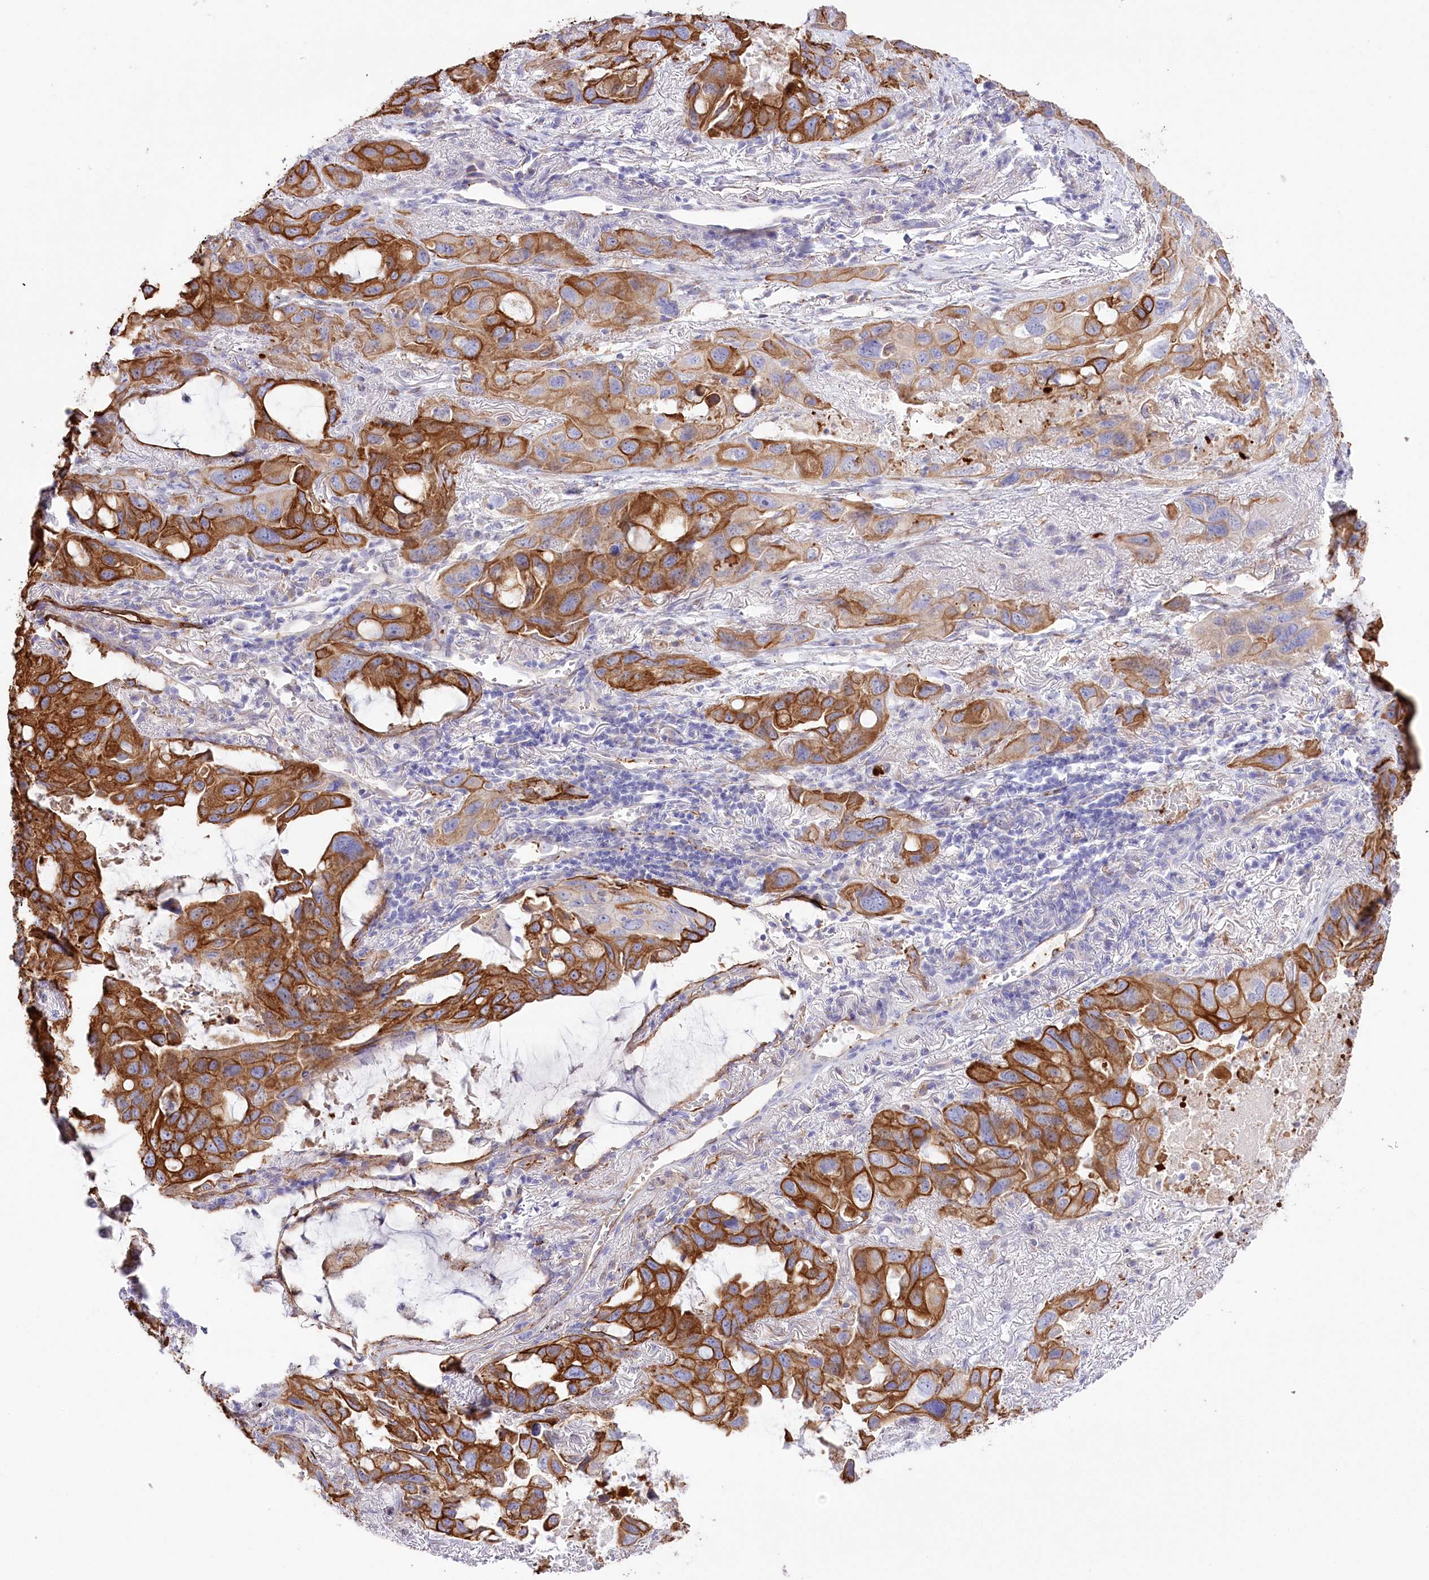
{"staining": {"intensity": "strong", "quantity": ">75%", "location": "cytoplasmic/membranous"}, "tissue": "lung cancer", "cell_type": "Tumor cells", "image_type": "cancer", "snomed": [{"axis": "morphology", "description": "Squamous cell carcinoma, NOS"}, {"axis": "topography", "description": "Lung"}], "caption": "Immunohistochemical staining of lung squamous cell carcinoma displays strong cytoplasmic/membranous protein staining in approximately >75% of tumor cells.", "gene": "SLC39A10", "patient": {"sex": "female", "age": 73}}